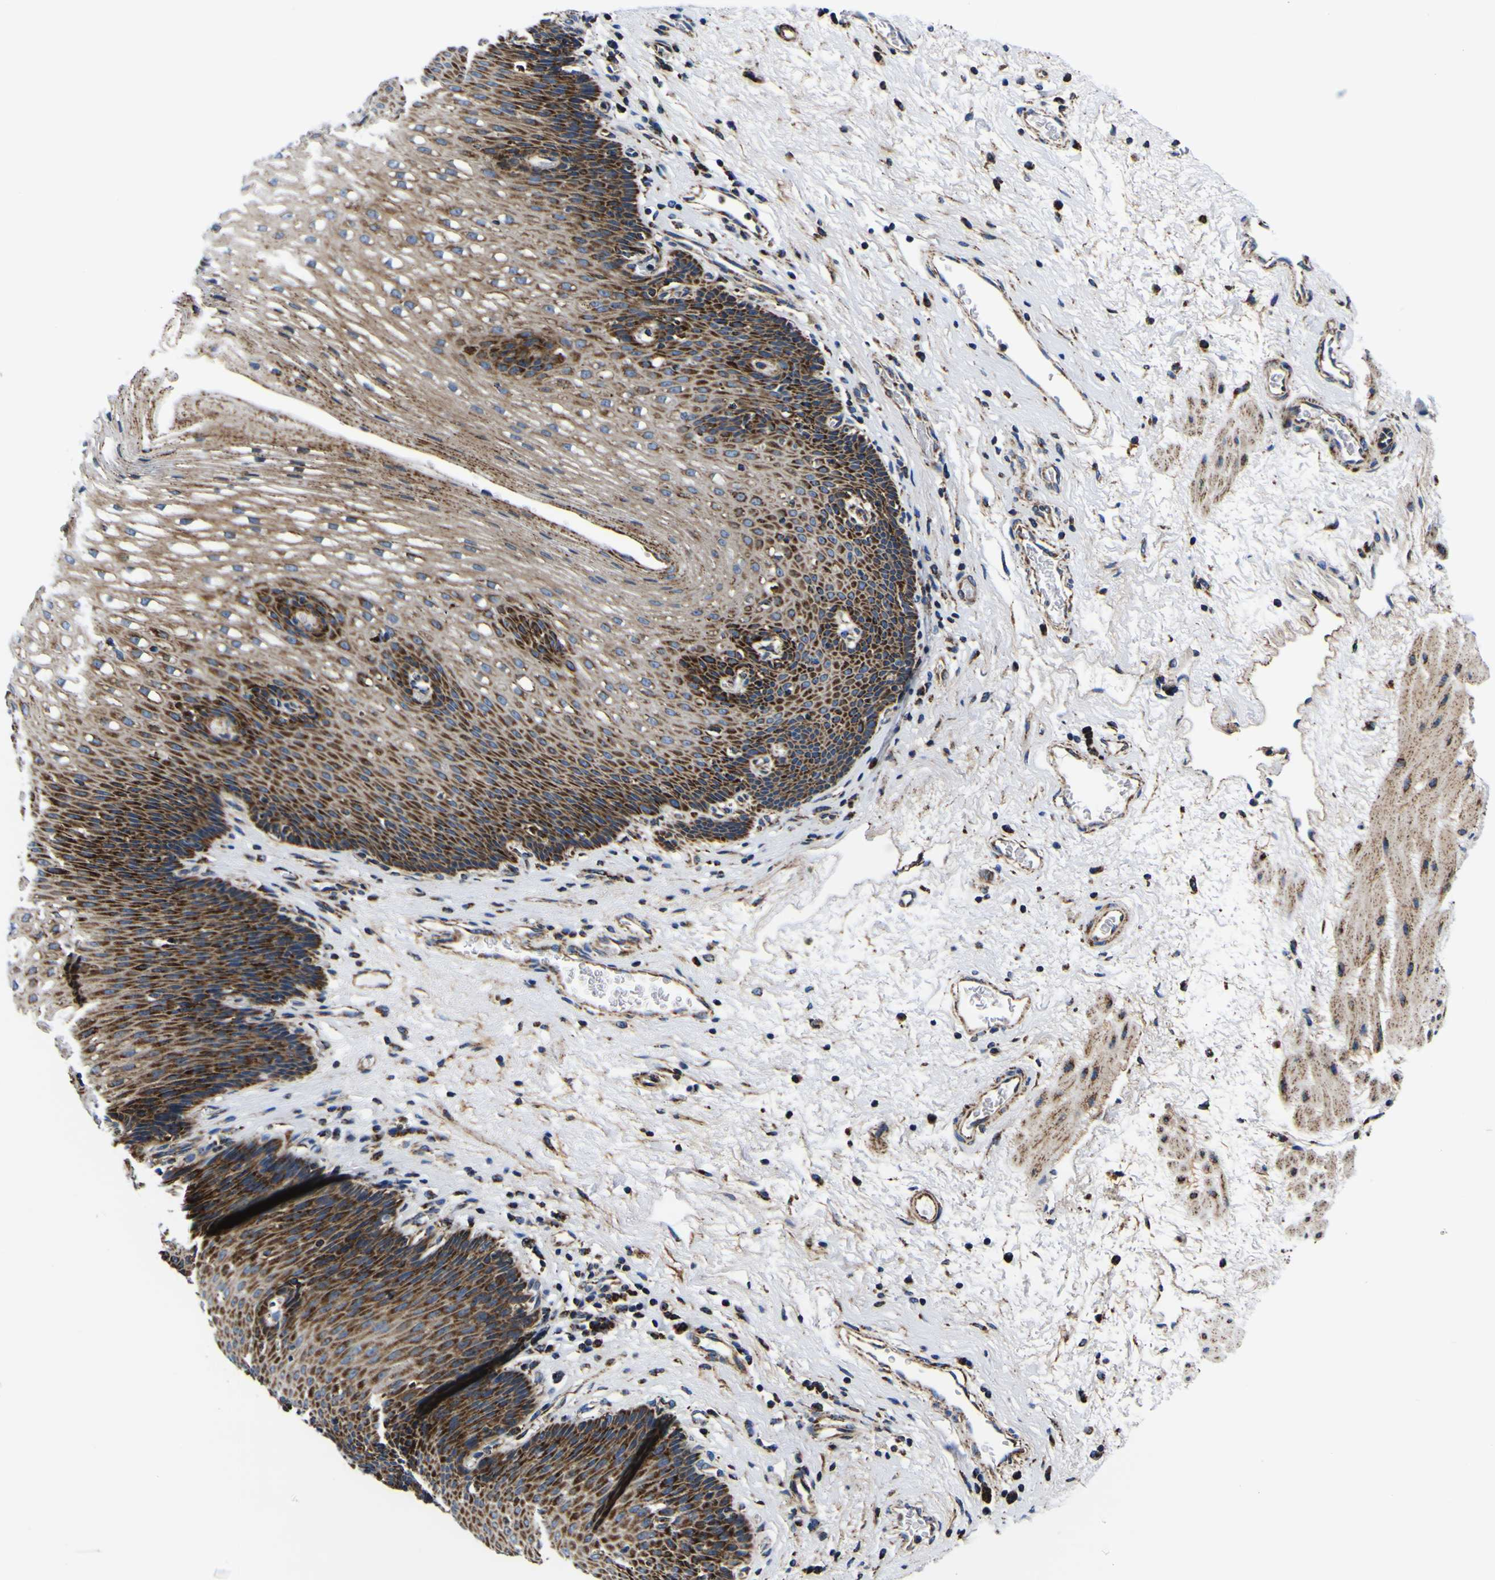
{"staining": {"intensity": "strong", "quantity": "25%-75%", "location": "cytoplasmic/membranous"}, "tissue": "esophagus", "cell_type": "Squamous epithelial cells", "image_type": "normal", "snomed": [{"axis": "morphology", "description": "Normal tissue, NOS"}, {"axis": "topography", "description": "Esophagus"}], "caption": "DAB (3,3'-diaminobenzidine) immunohistochemical staining of benign esophagus displays strong cytoplasmic/membranous protein staining in about 25%-75% of squamous epithelial cells.", "gene": "PTRH2", "patient": {"sex": "male", "age": 48}}